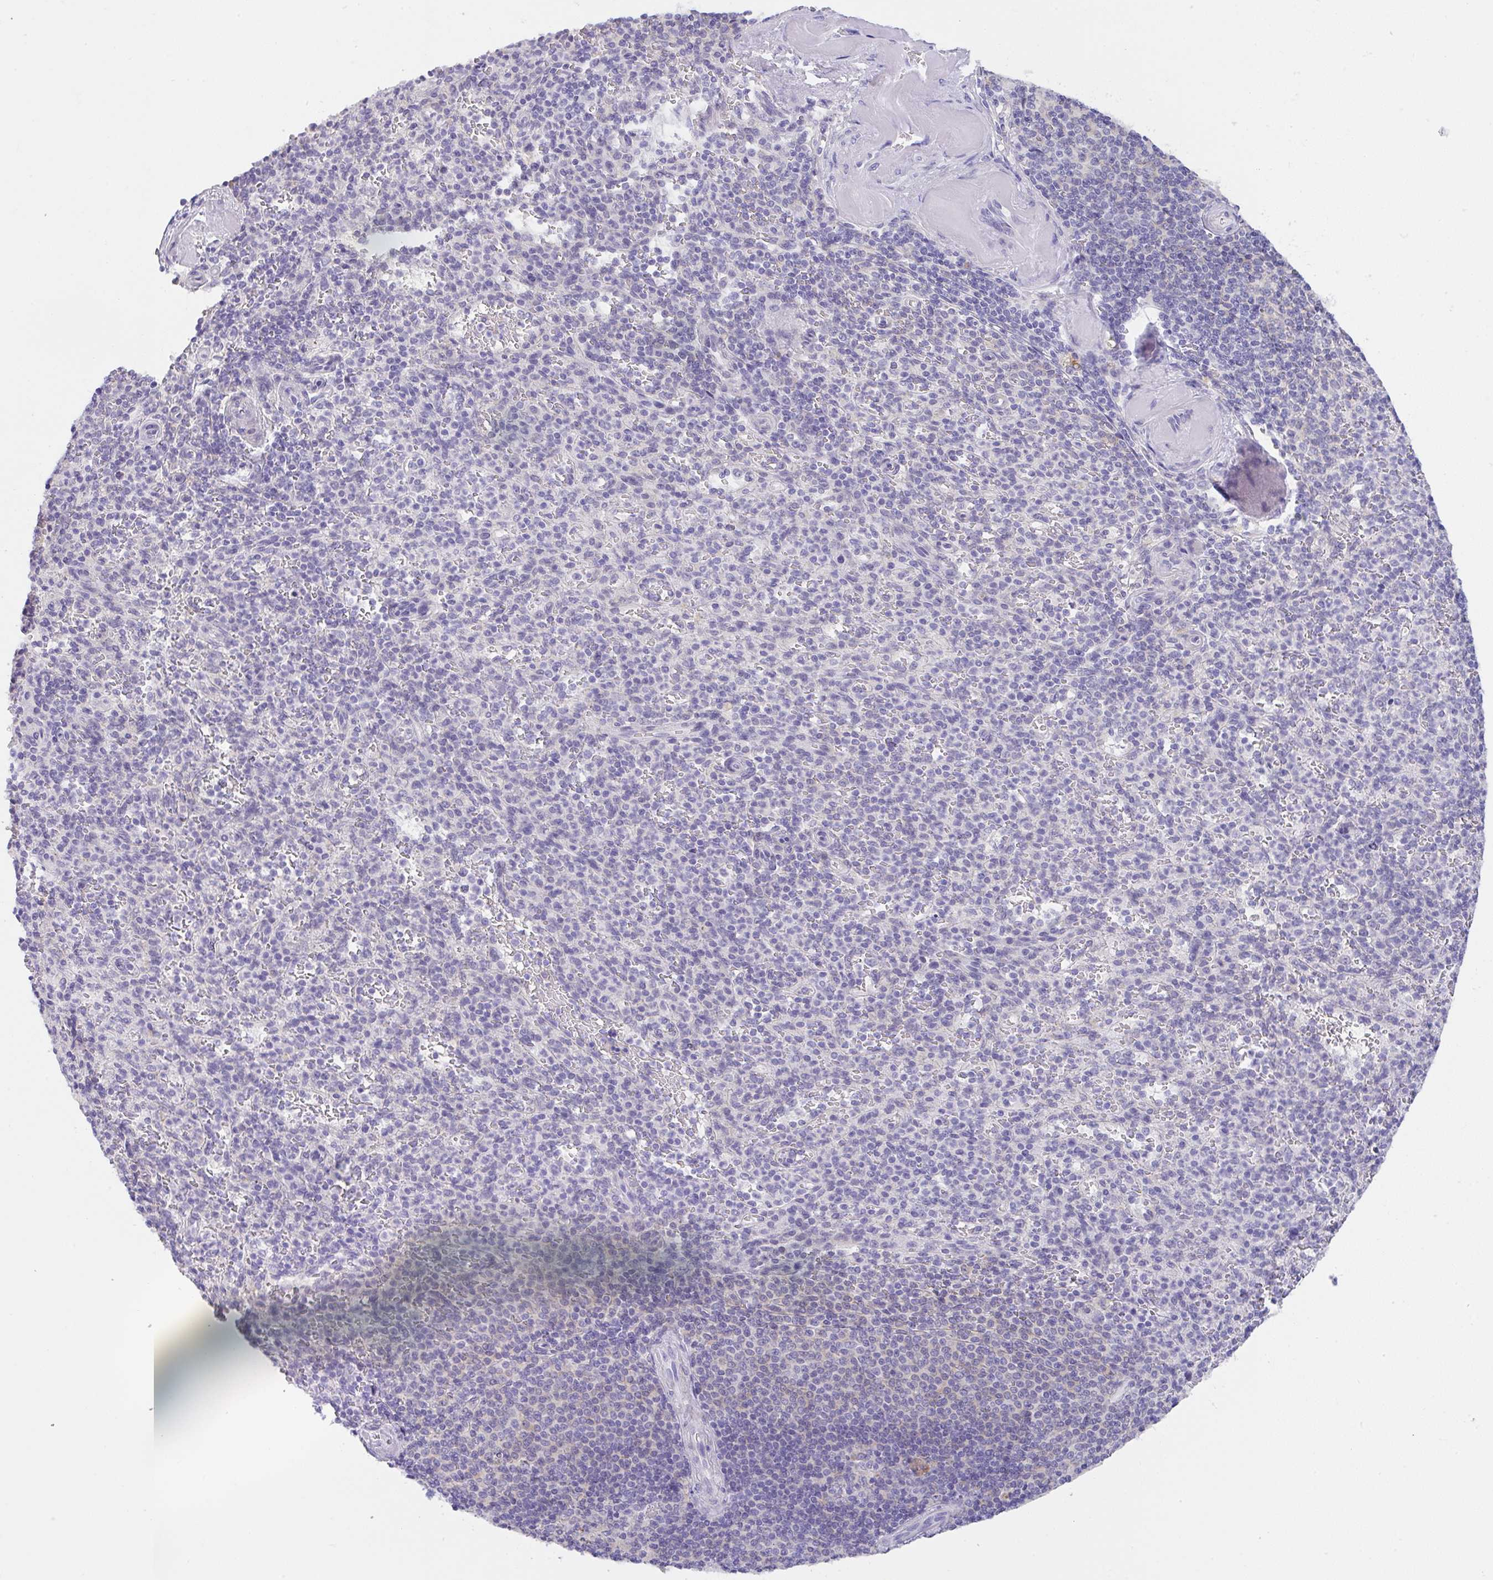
{"staining": {"intensity": "negative", "quantity": "none", "location": "none"}, "tissue": "spleen", "cell_type": "Cells in red pulp", "image_type": "normal", "snomed": [{"axis": "morphology", "description": "Normal tissue, NOS"}, {"axis": "topography", "description": "Spleen"}], "caption": "A high-resolution photomicrograph shows immunohistochemistry (IHC) staining of benign spleen, which exhibits no significant positivity in cells in red pulp.", "gene": "TRAF4", "patient": {"sex": "female", "age": 74}}